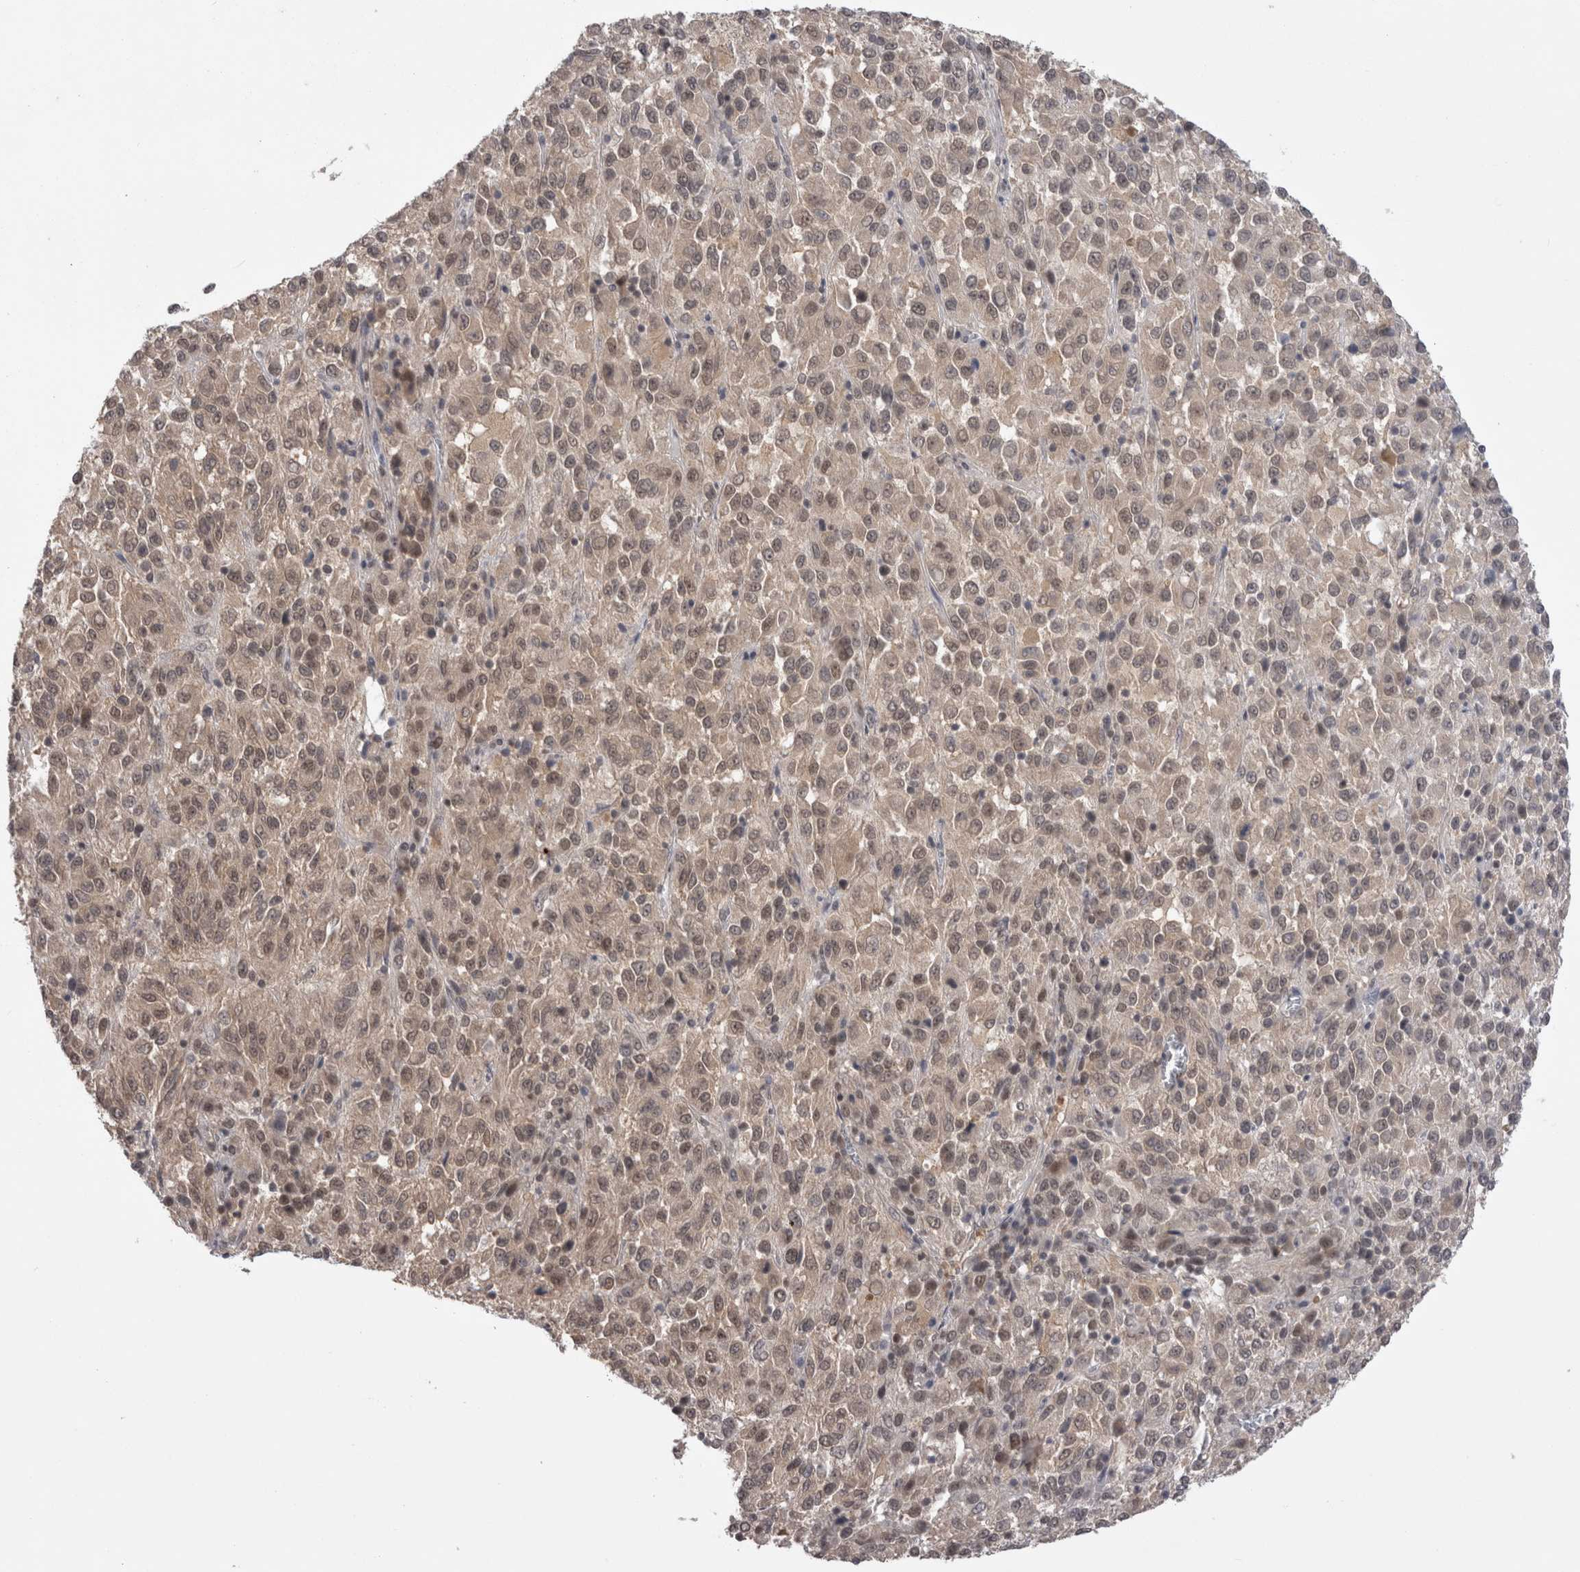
{"staining": {"intensity": "weak", "quantity": ">75%", "location": "nuclear"}, "tissue": "melanoma", "cell_type": "Tumor cells", "image_type": "cancer", "snomed": [{"axis": "morphology", "description": "Malignant melanoma, Metastatic site"}, {"axis": "topography", "description": "Lung"}], "caption": "This image exhibits immunohistochemistry staining of human malignant melanoma (metastatic site), with low weak nuclear expression in about >75% of tumor cells.", "gene": "ZNF341", "patient": {"sex": "male", "age": 64}}